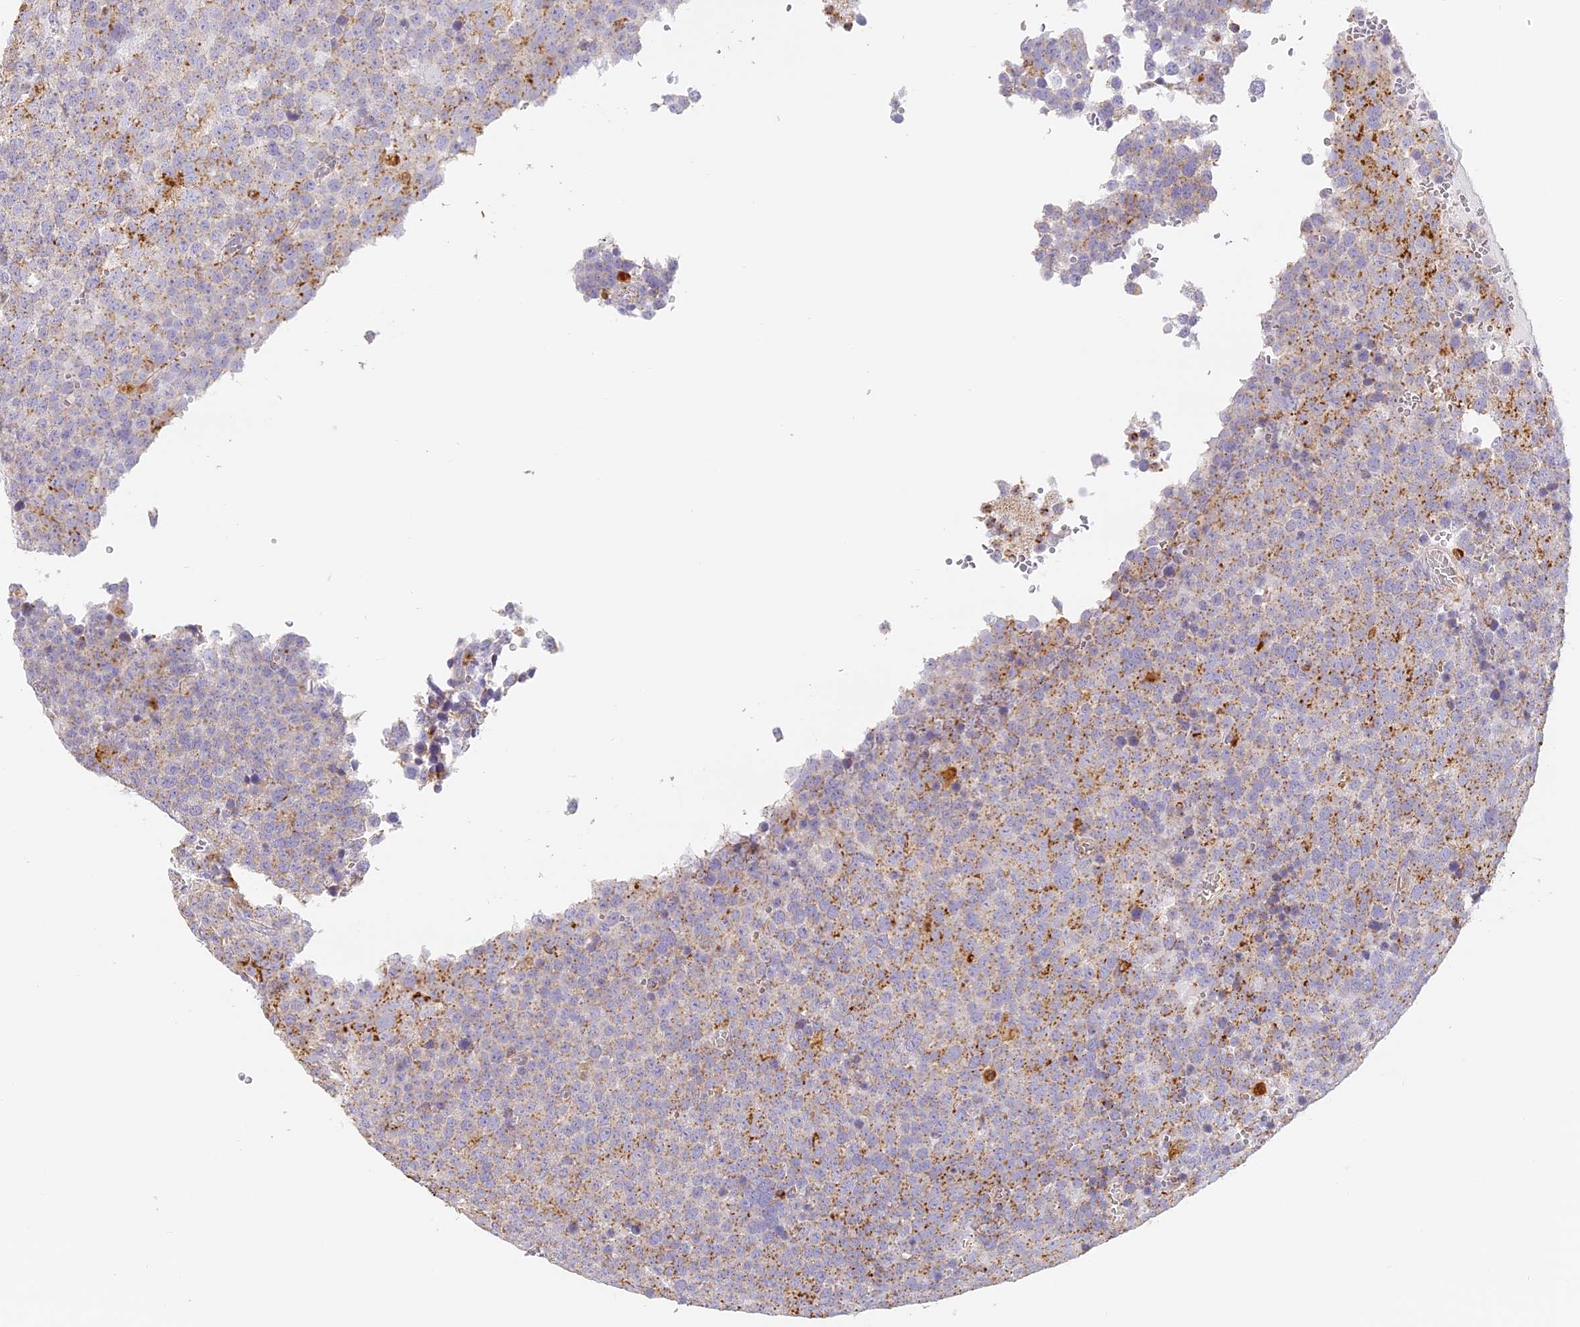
{"staining": {"intensity": "moderate", "quantity": "25%-75%", "location": "cytoplasmic/membranous"}, "tissue": "testis cancer", "cell_type": "Tumor cells", "image_type": "cancer", "snomed": [{"axis": "morphology", "description": "Seminoma, NOS"}, {"axis": "topography", "description": "Testis"}], "caption": "Protein analysis of testis seminoma tissue shows moderate cytoplasmic/membranous positivity in approximately 25%-75% of tumor cells.", "gene": "LAMP2", "patient": {"sex": "male", "age": 71}}